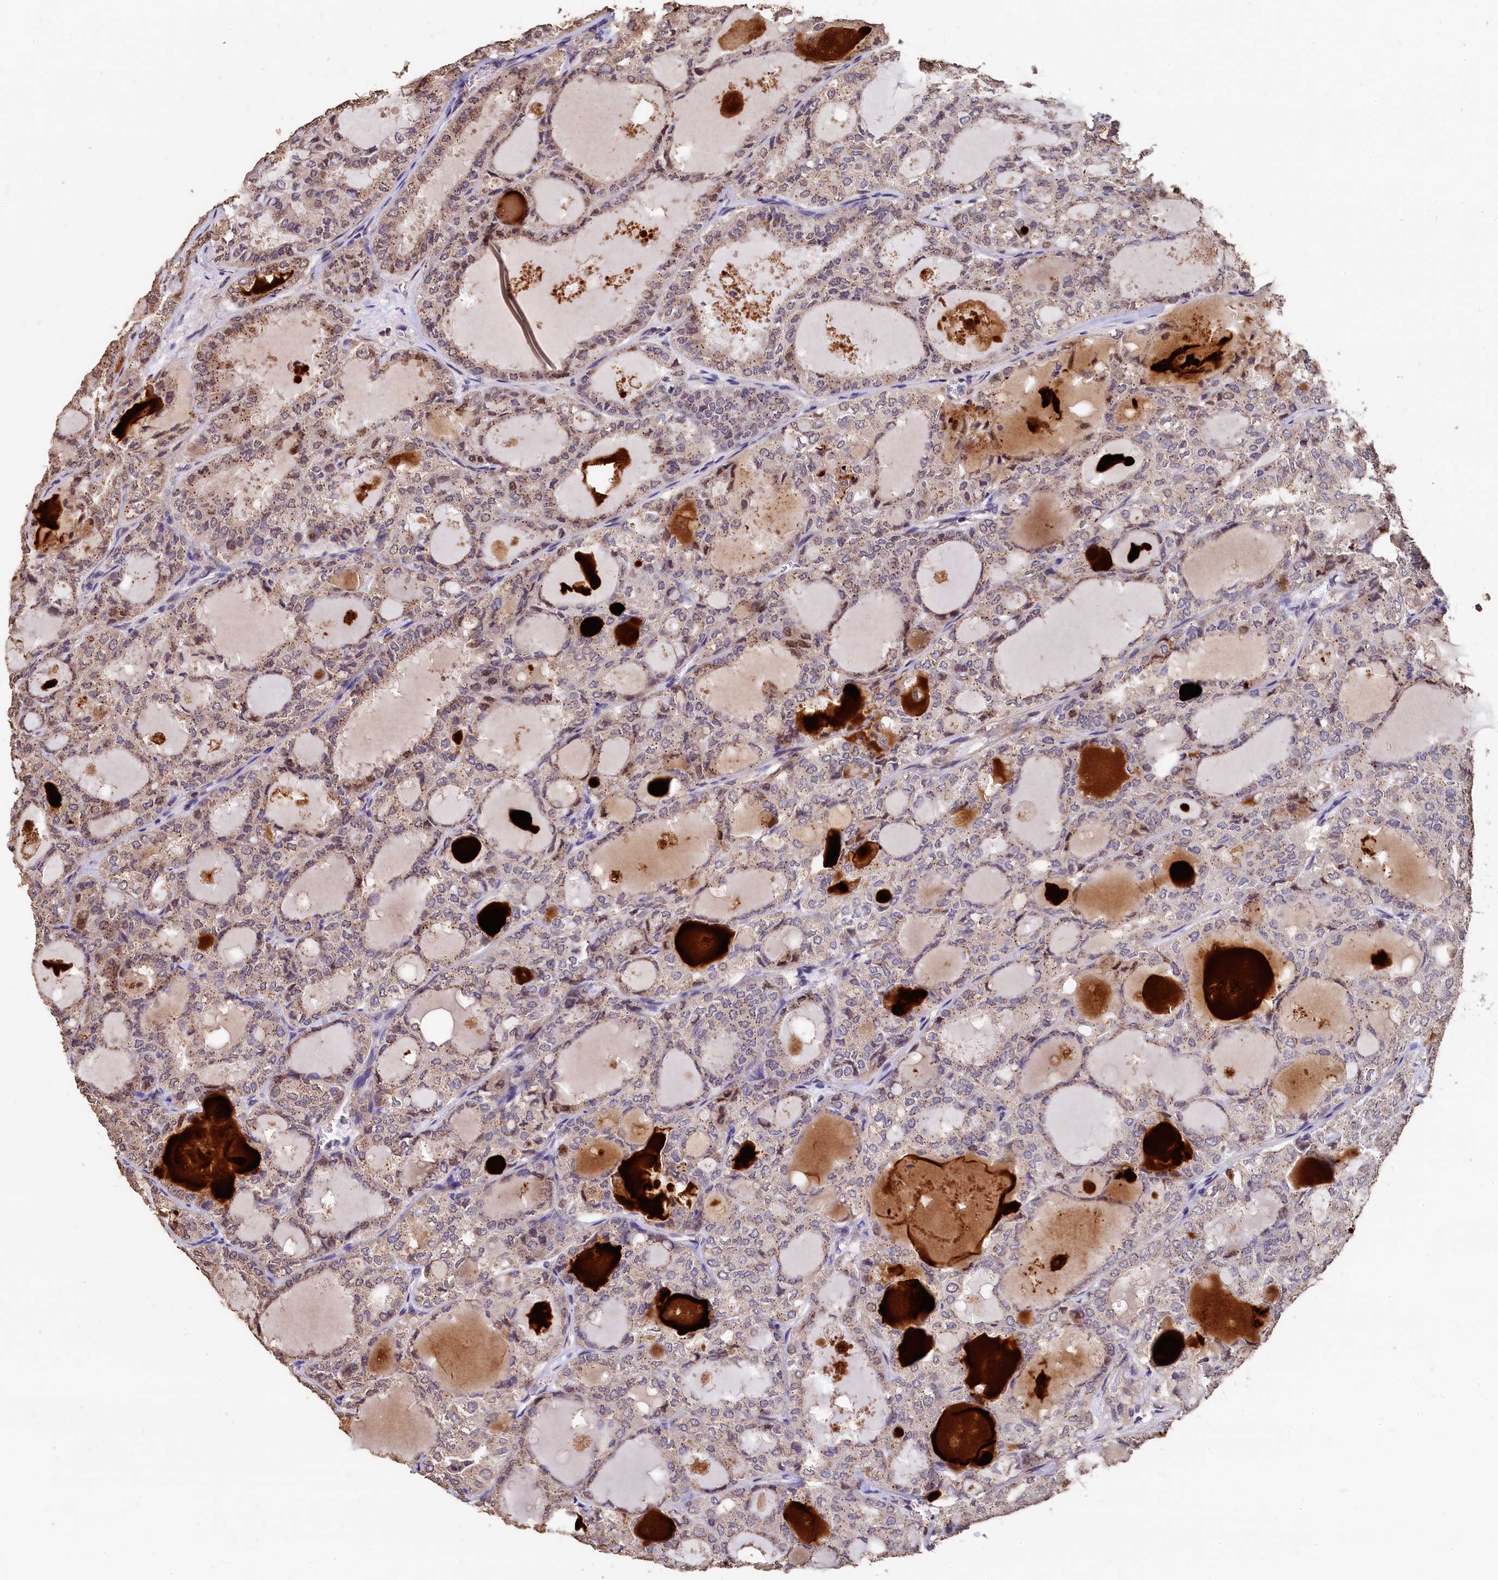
{"staining": {"intensity": "moderate", "quantity": "25%-75%", "location": "cytoplasmic/membranous,nuclear"}, "tissue": "thyroid cancer", "cell_type": "Tumor cells", "image_type": "cancer", "snomed": [{"axis": "morphology", "description": "Follicular adenoma carcinoma, NOS"}, {"axis": "topography", "description": "Thyroid gland"}], "caption": "Follicular adenoma carcinoma (thyroid) tissue shows moderate cytoplasmic/membranous and nuclear staining in approximately 25%-75% of tumor cells", "gene": "LSM4", "patient": {"sex": "male", "age": 75}}